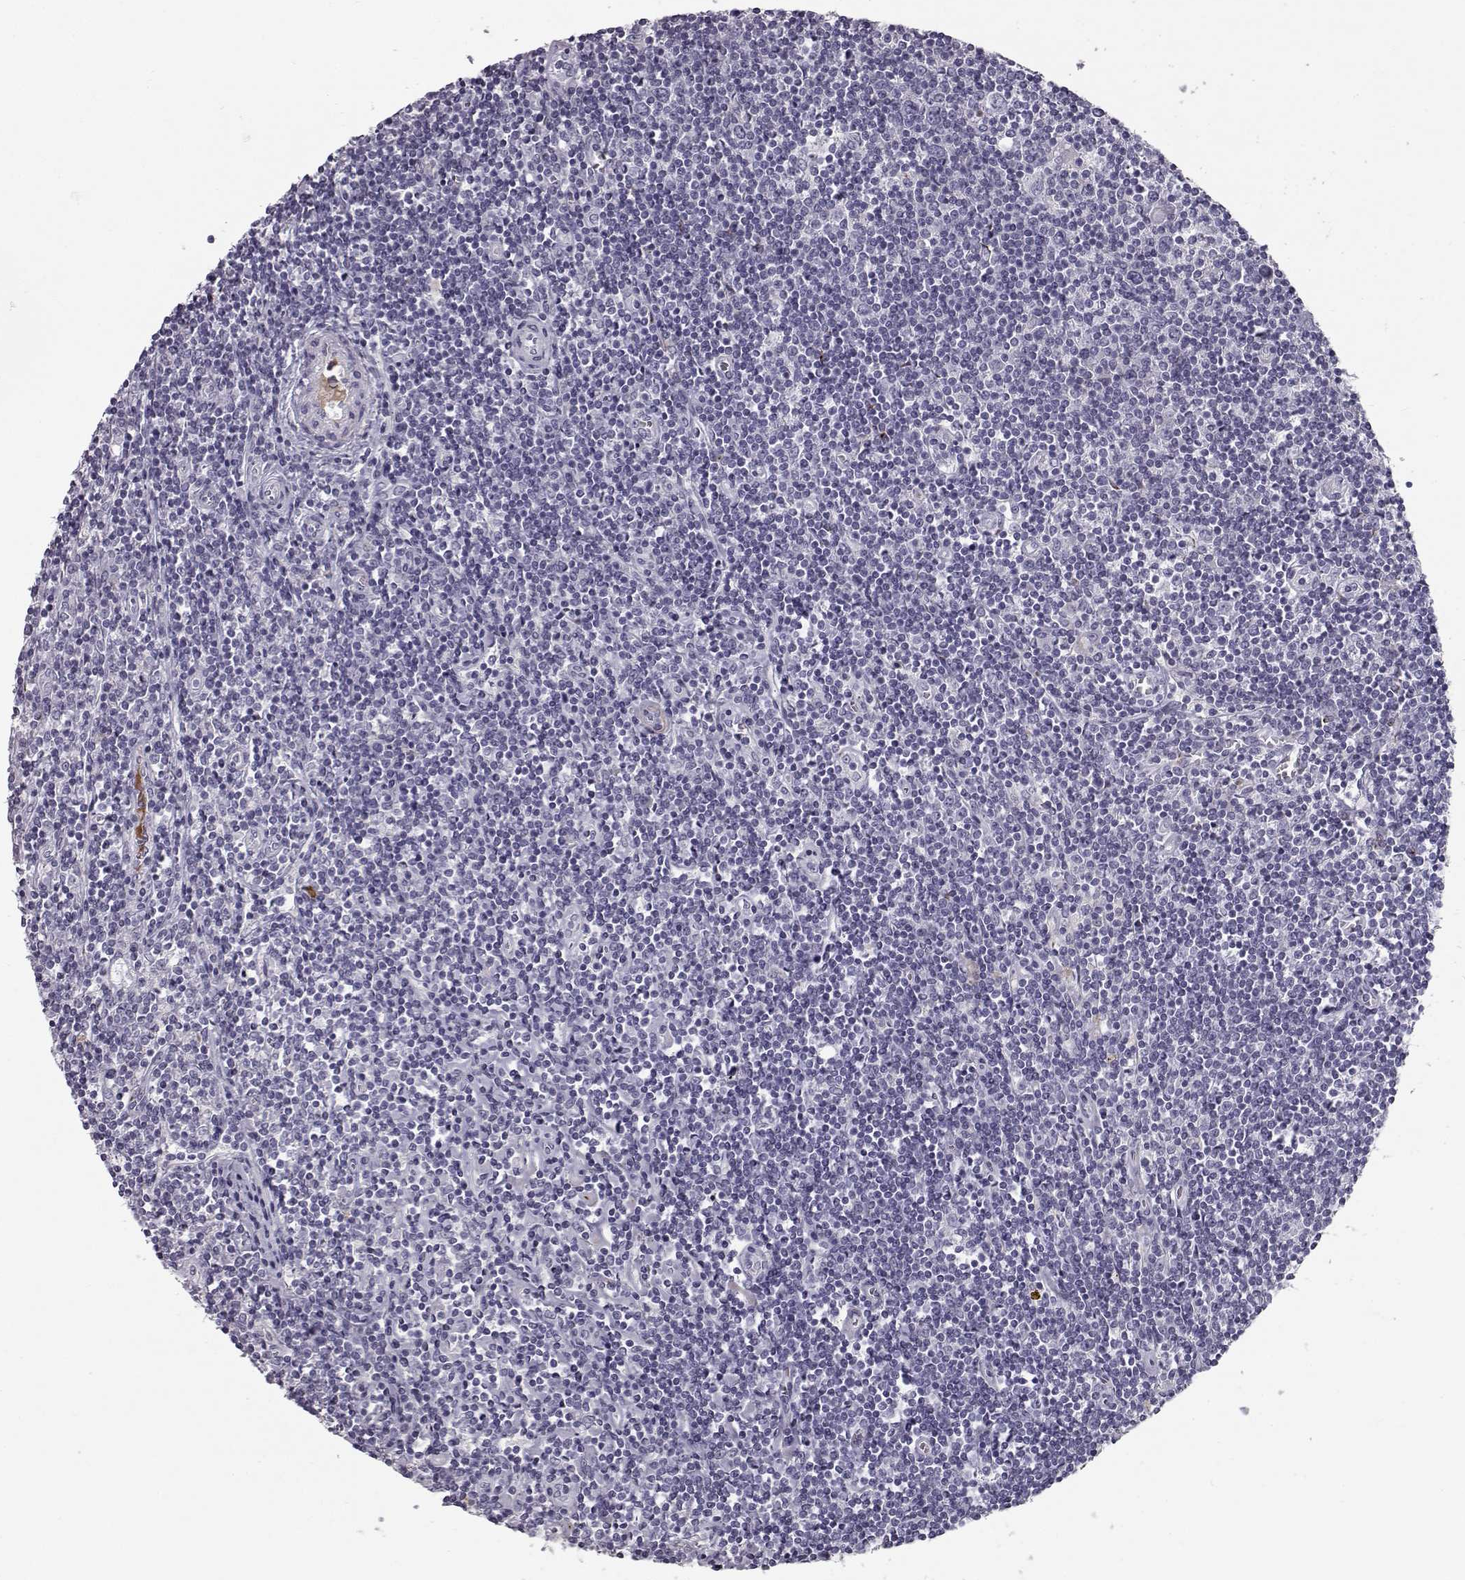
{"staining": {"intensity": "negative", "quantity": "none", "location": "none"}, "tissue": "lymphoma", "cell_type": "Tumor cells", "image_type": "cancer", "snomed": [{"axis": "morphology", "description": "Hodgkin's disease, NOS"}, {"axis": "topography", "description": "Lymph node"}], "caption": "Hodgkin's disease stained for a protein using immunohistochemistry (IHC) demonstrates no expression tumor cells.", "gene": "CCL19", "patient": {"sex": "male", "age": 40}}